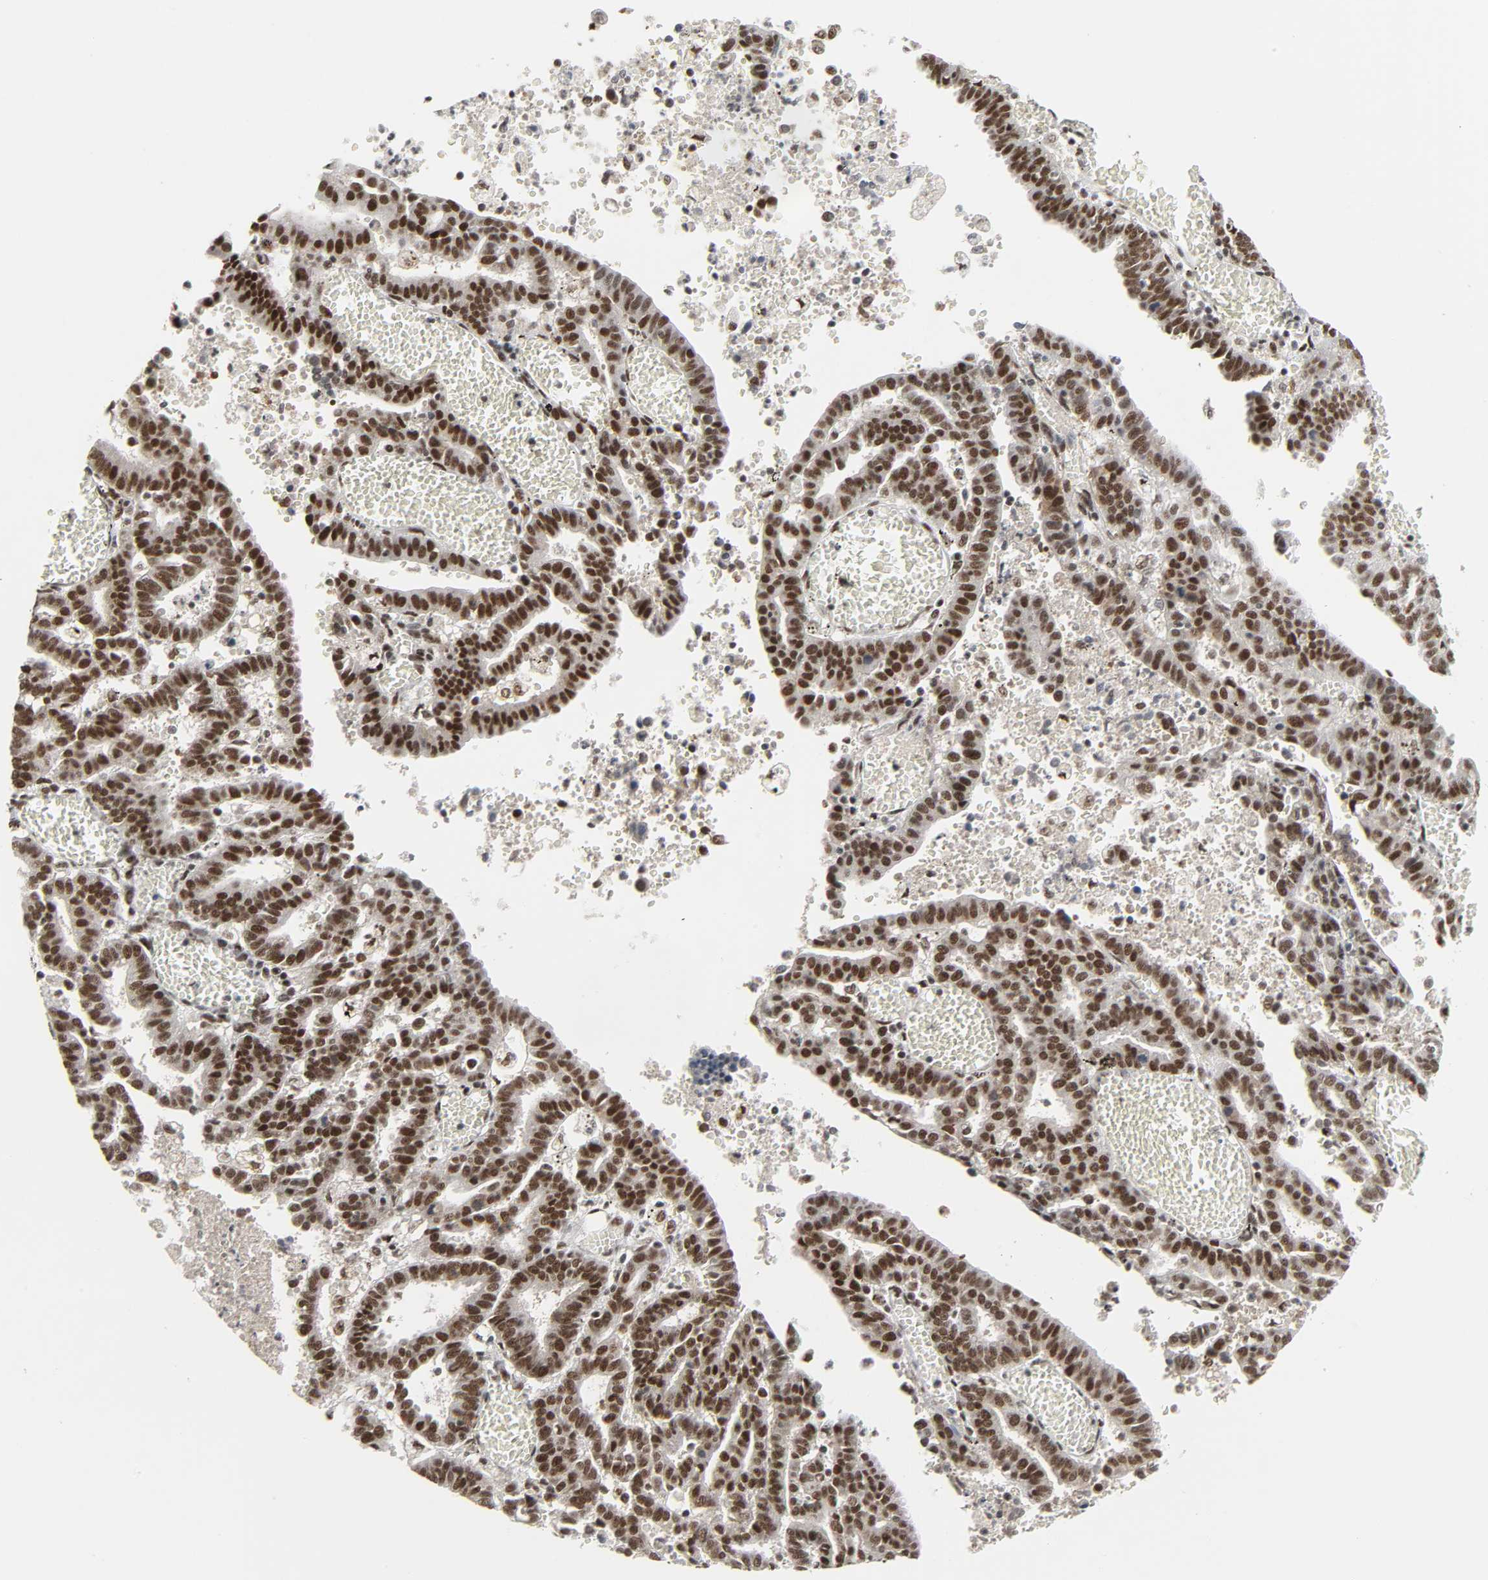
{"staining": {"intensity": "strong", "quantity": ">75%", "location": "nuclear"}, "tissue": "endometrial cancer", "cell_type": "Tumor cells", "image_type": "cancer", "snomed": [{"axis": "morphology", "description": "Adenocarcinoma, NOS"}, {"axis": "topography", "description": "Uterus"}], "caption": "Protein analysis of endometrial cancer tissue displays strong nuclear expression in about >75% of tumor cells.", "gene": "CDK7", "patient": {"sex": "female", "age": 83}}